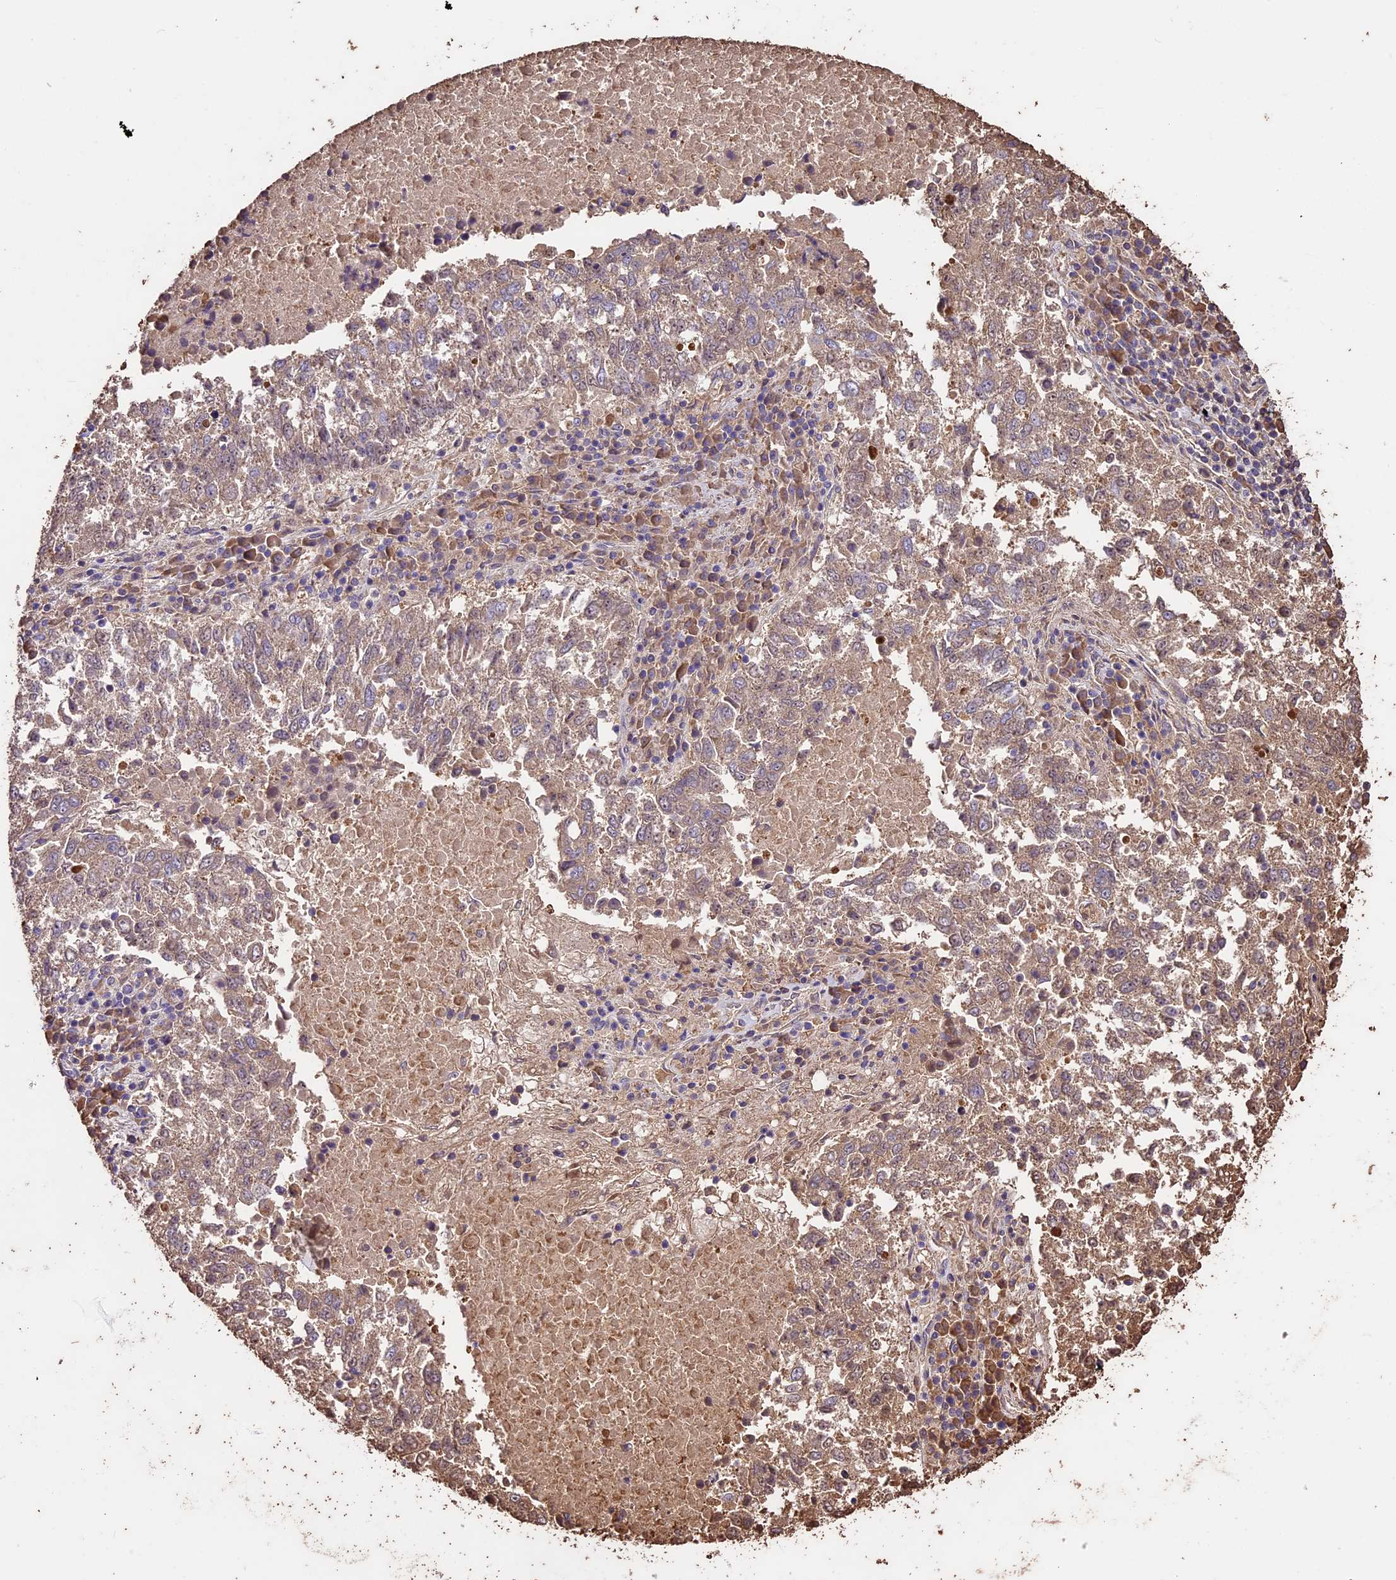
{"staining": {"intensity": "weak", "quantity": ">75%", "location": "cytoplasmic/membranous"}, "tissue": "lung cancer", "cell_type": "Tumor cells", "image_type": "cancer", "snomed": [{"axis": "morphology", "description": "Squamous cell carcinoma, NOS"}, {"axis": "topography", "description": "Lung"}], "caption": "Lung squamous cell carcinoma stained for a protein reveals weak cytoplasmic/membranous positivity in tumor cells. (IHC, brightfield microscopy, high magnification).", "gene": "CRLF1", "patient": {"sex": "male", "age": 73}}